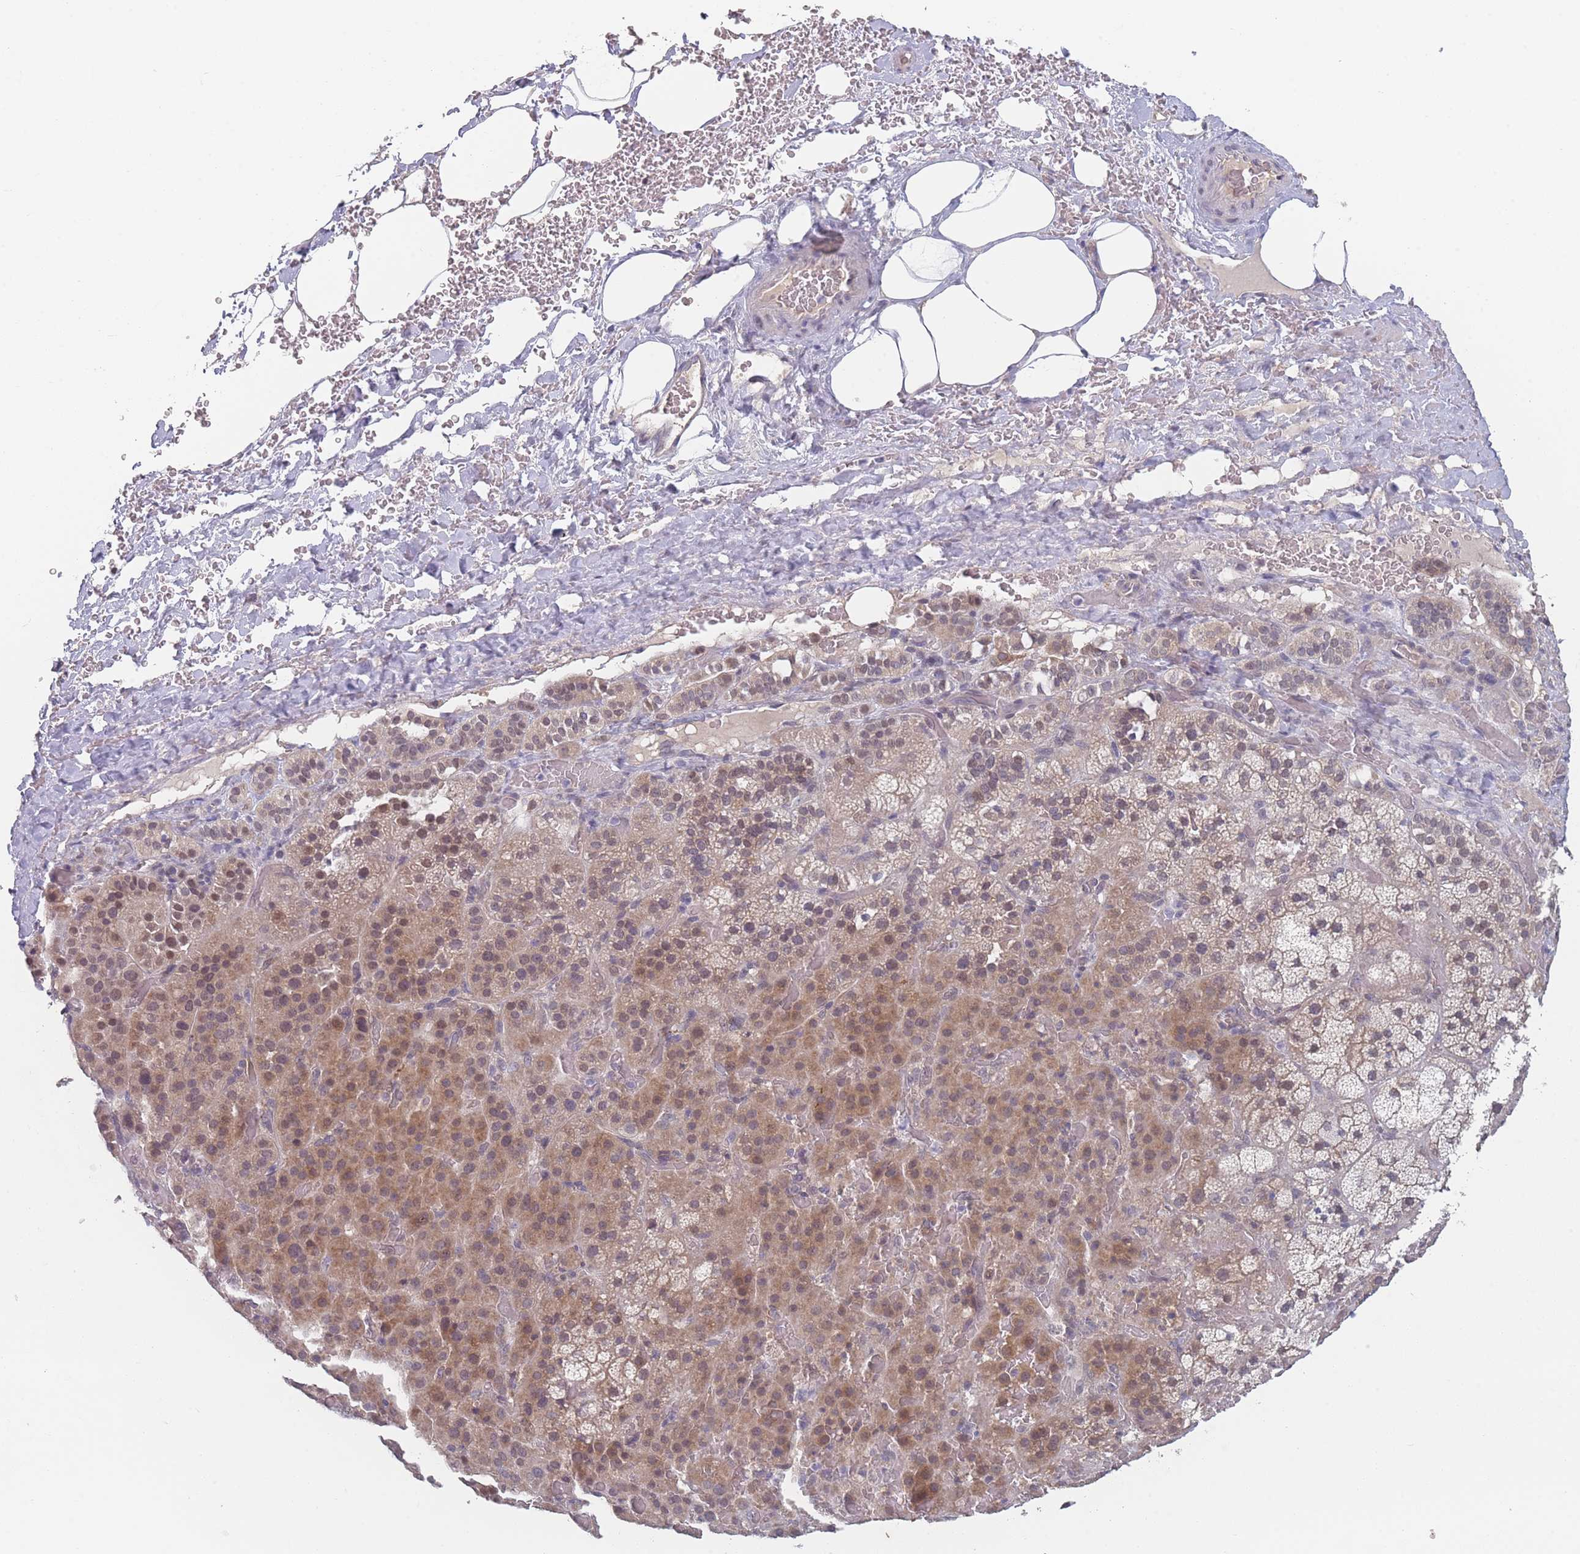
{"staining": {"intensity": "moderate", "quantity": ">75%", "location": "cytoplasmic/membranous,nuclear"}, "tissue": "adrenal gland", "cell_type": "Glandular cells", "image_type": "normal", "snomed": [{"axis": "morphology", "description": "Normal tissue, NOS"}, {"axis": "topography", "description": "Adrenal gland"}], "caption": "Immunohistochemical staining of unremarkable adrenal gland shows >75% levels of moderate cytoplasmic/membranous,nuclear protein positivity in approximately >75% of glandular cells. The staining is performed using DAB (3,3'-diaminobenzidine) brown chromogen to label protein expression. The nuclei are counter-stained blue using hematoxylin.", "gene": "ANKRD10", "patient": {"sex": "male", "age": 57}}